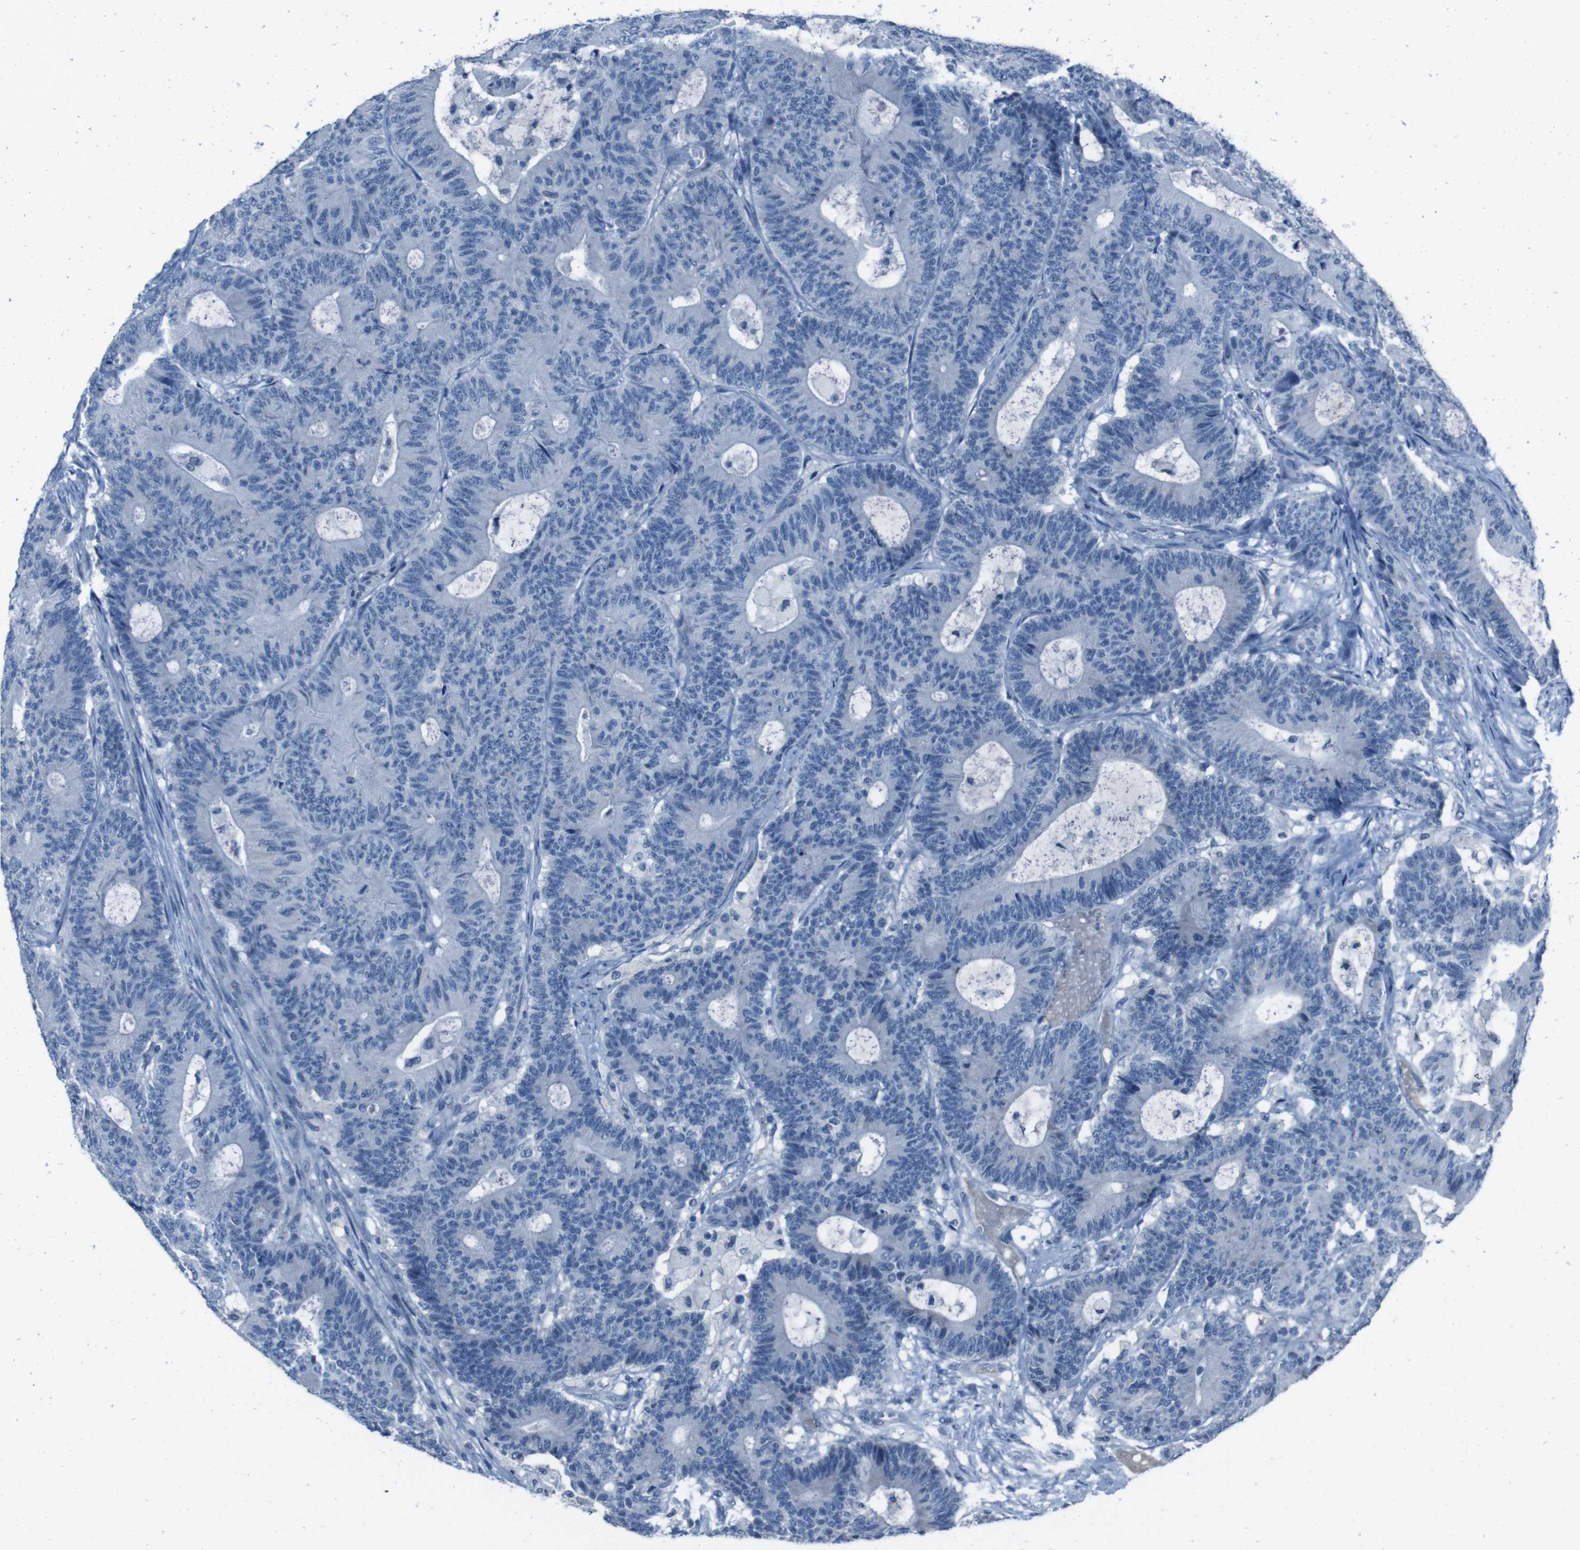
{"staining": {"intensity": "negative", "quantity": "none", "location": "none"}, "tissue": "colorectal cancer", "cell_type": "Tumor cells", "image_type": "cancer", "snomed": [{"axis": "morphology", "description": "Adenocarcinoma, NOS"}, {"axis": "topography", "description": "Colon"}], "caption": "Immunohistochemistry (IHC) of adenocarcinoma (colorectal) displays no positivity in tumor cells. (Brightfield microscopy of DAB immunohistochemistry (IHC) at high magnification).", "gene": "CDHR2", "patient": {"sex": "female", "age": 84}}